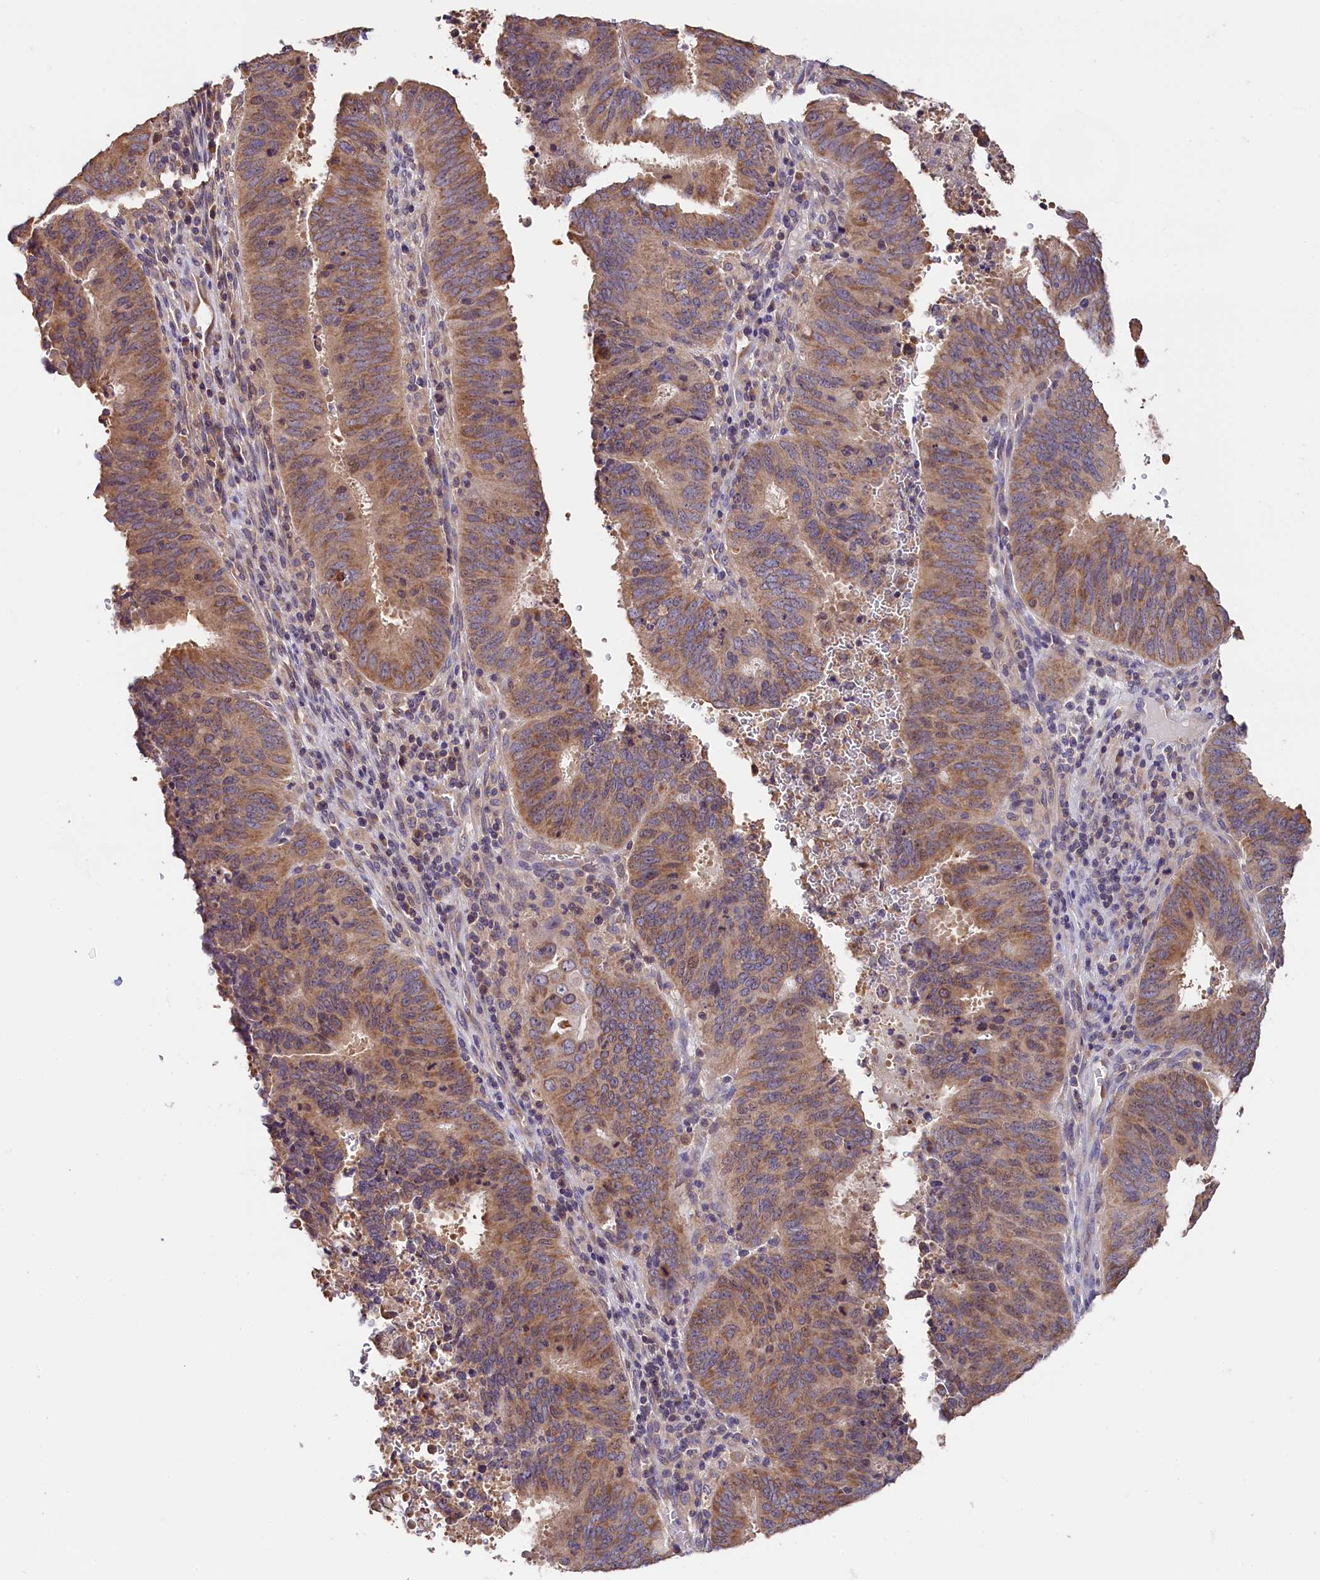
{"staining": {"intensity": "moderate", "quantity": ">75%", "location": "cytoplasmic/membranous"}, "tissue": "cervical cancer", "cell_type": "Tumor cells", "image_type": "cancer", "snomed": [{"axis": "morphology", "description": "Adenocarcinoma, NOS"}, {"axis": "topography", "description": "Cervix"}], "caption": "Immunohistochemistry photomicrograph of cervical adenocarcinoma stained for a protein (brown), which displays medium levels of moderate cytoplasmic/membranous positivity in about >75% of tumor cells.", "gene": "KATNB1", "patient": {"sex": "female", "age": 44}}